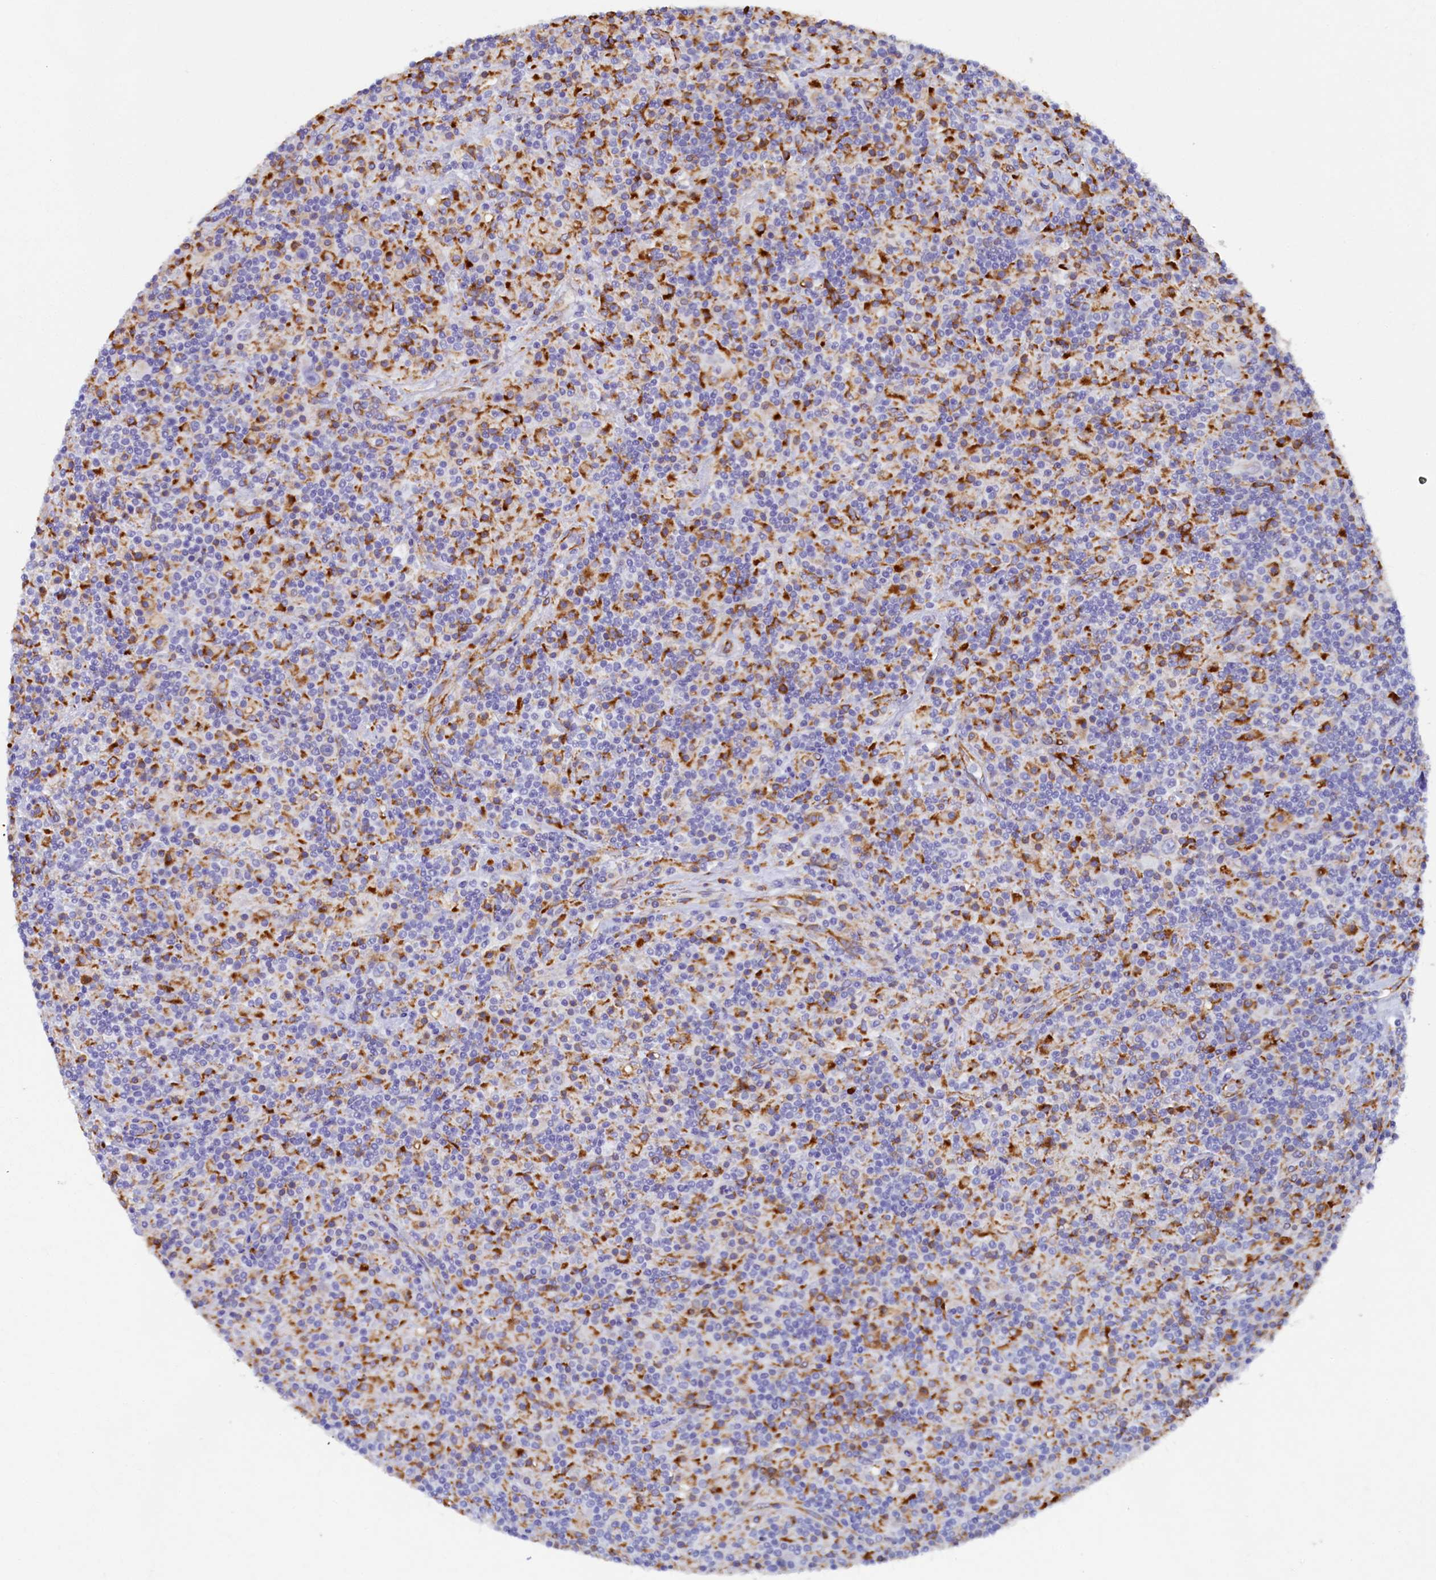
{"staining": {"intensity": "negative", "quantity": "none", "location": "none"}, "tissue": "lymphoma", "cell_type": "Tumor cells", "image_type": "cancer", "snomed": [{"axis": "morphology", "description": "Hodgkin's disease, NOS"}, {"axis": "topography", "description": "Lymph node"}], "caption": "This image is of Hodgkin's disease stained with immunohistochemistry to label a protein in brown with the nuclei are counter-stained blue. There is no expression in tumor cells. Nuclei are stained in blue.", "gene": "TMEM18", "patient": {"sex": "male", "age": 70}}